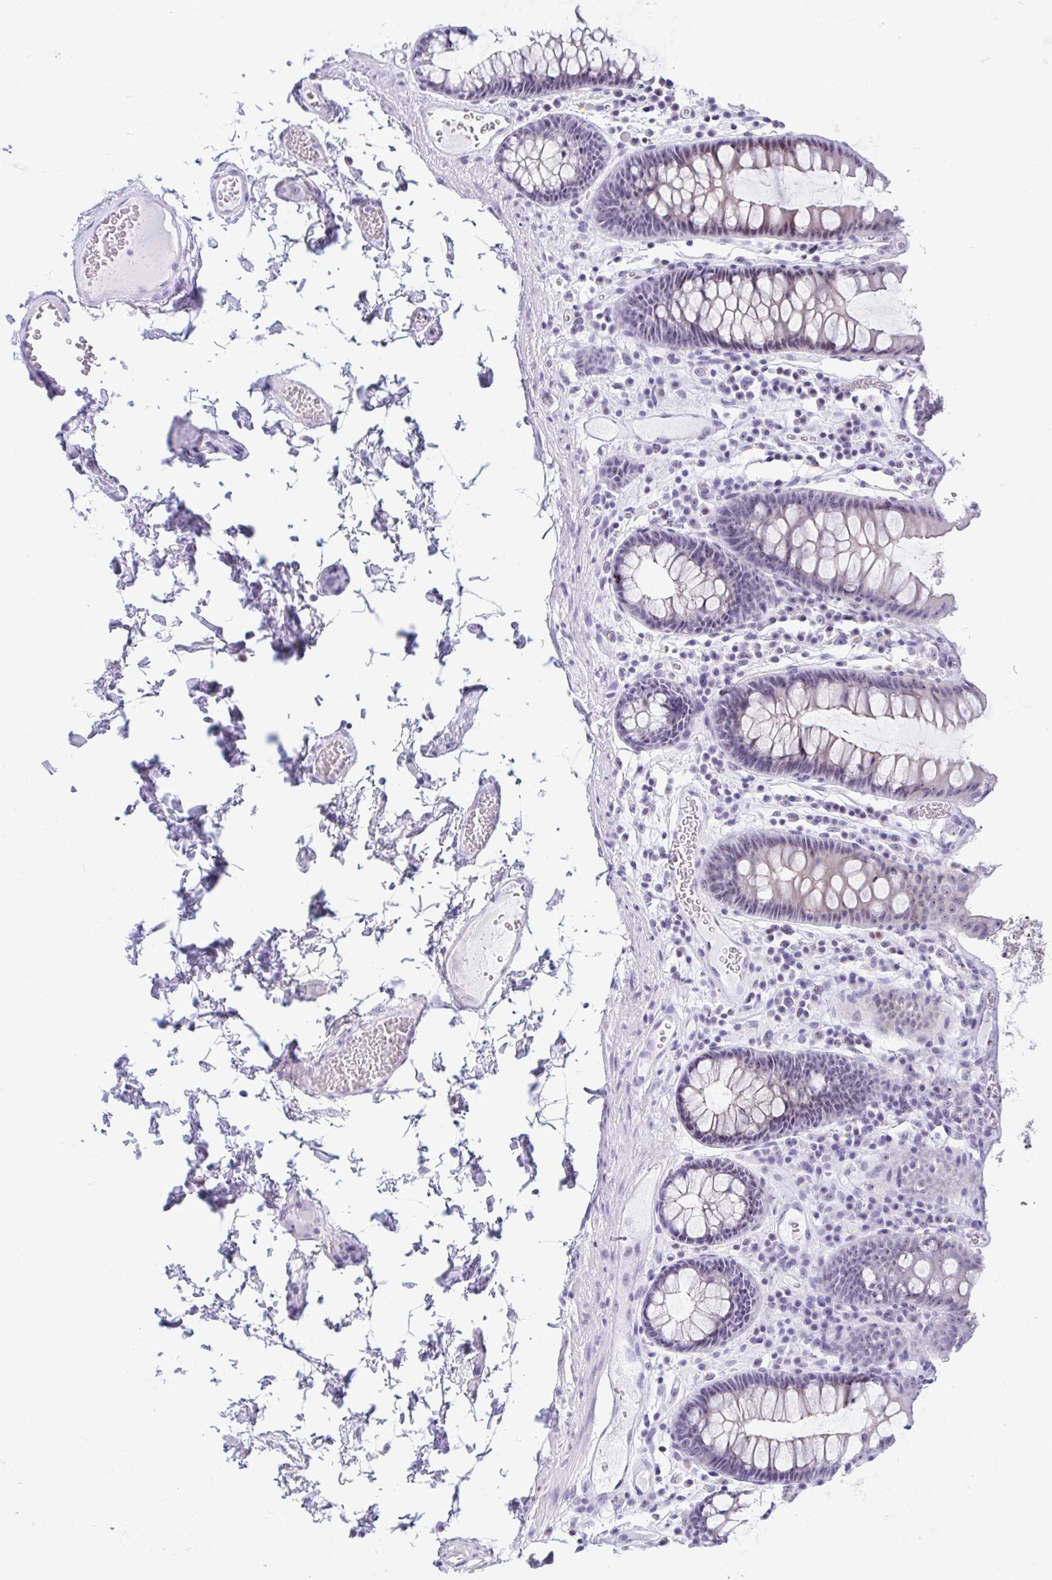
{"staining": {"intensity": "negative", "quantity": "none", "location": "none"}, "tissue": "colon", "cell_type": "Endothelial cells", "image_type": "normal", "snomed": [{"axis": "morphology", "description": "Normal tissue, NOS"}, {"axis": "topography", "description": "Colon"}, {"axis": "topography", "description": "Peripheral nerve tissue"}], "caption": "Histopathology image shows no significant protein positivity in endothelial cells of unremarkable colon. (Immunohistochemistry, brightfield microscopy, high magnification).", "gene": "FTSJ3", "patient": {"sex": "male", "age": 84}}